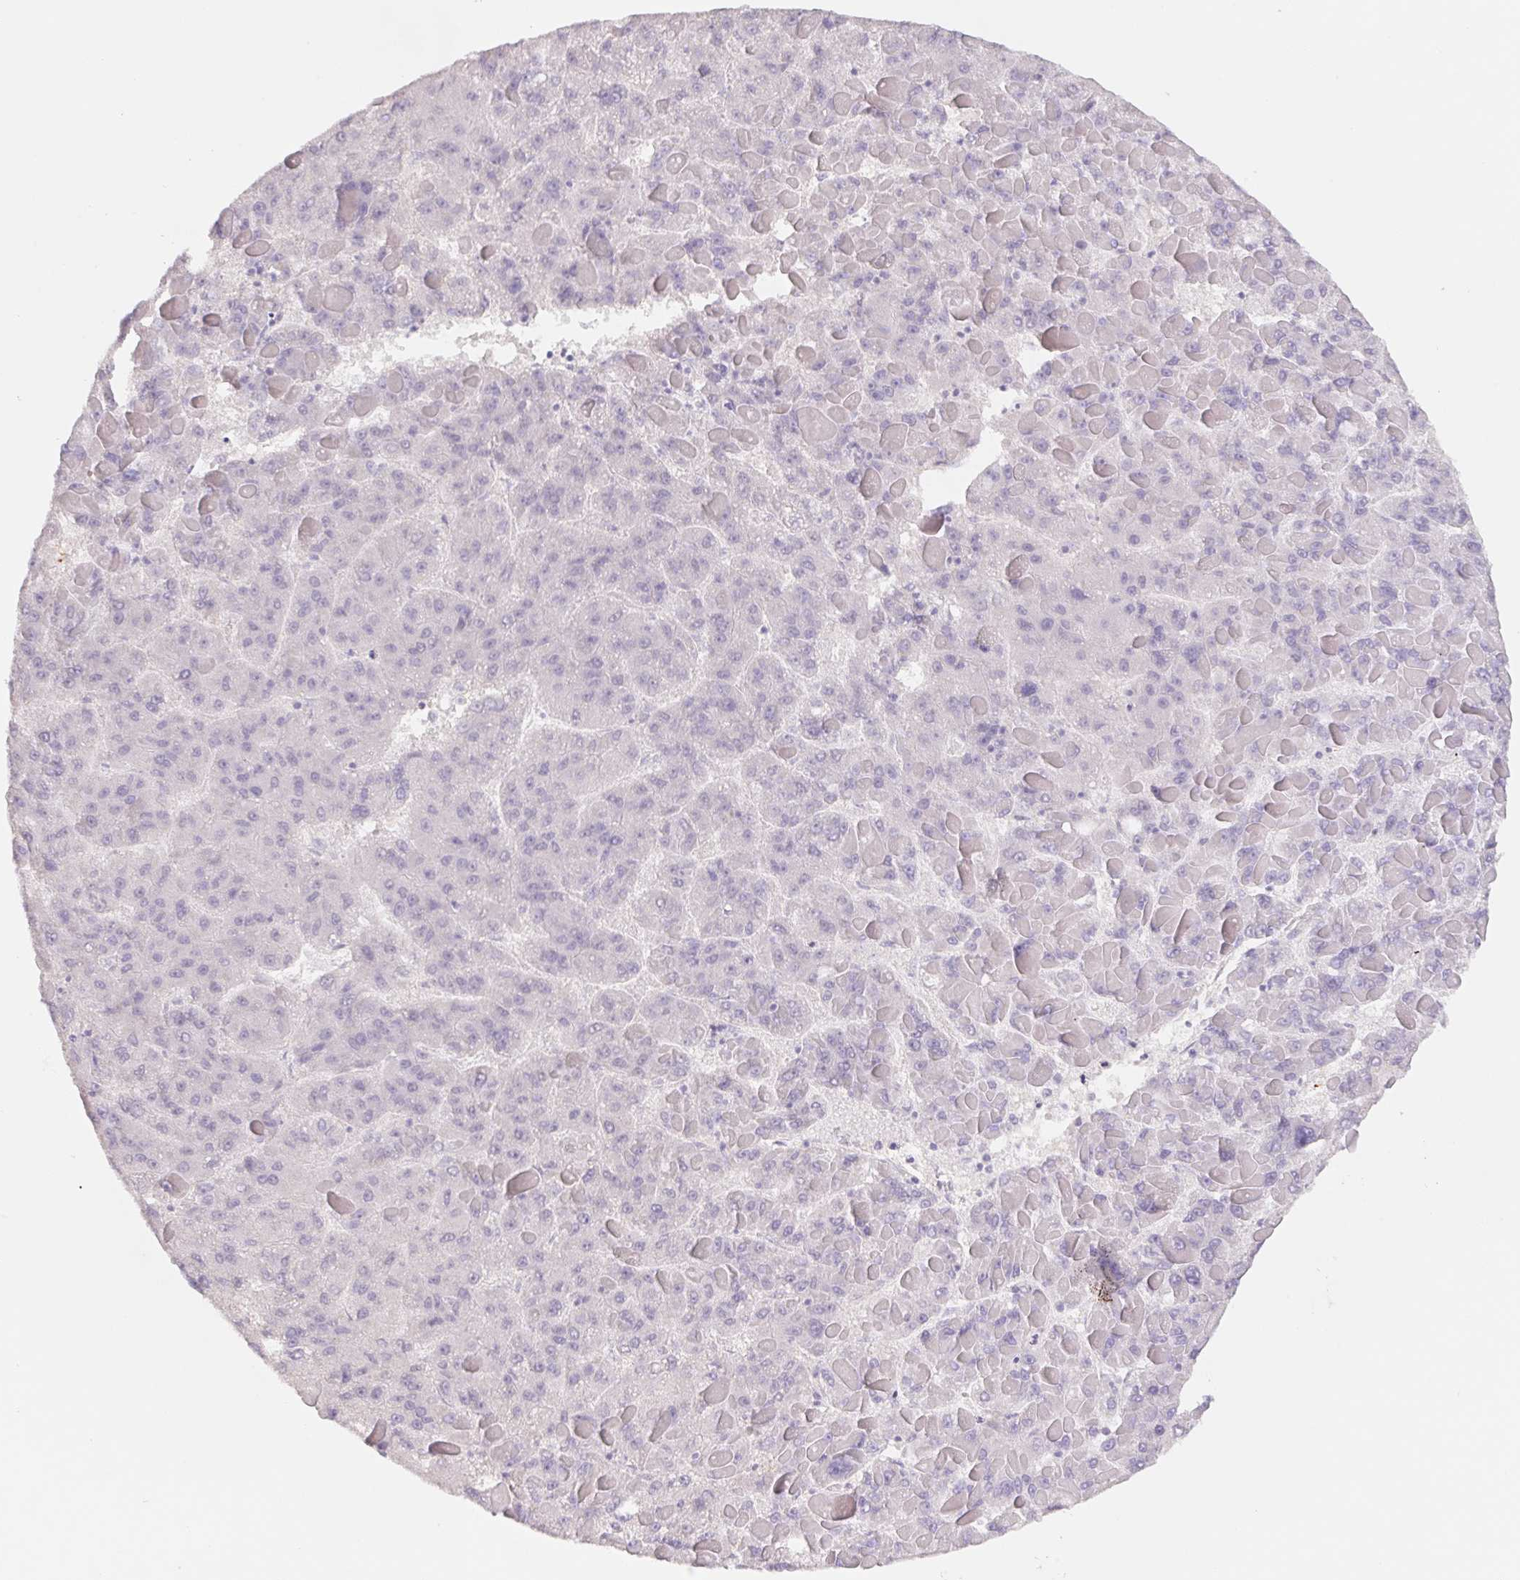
{"staining": {"intensity": "negative", "quantity": "none", "location": "none"}, "tissue": "liver cancer", "cell_type": "Tumor cells", "image_type": "cancer", "snomed": [{"axis": "morphology", "description": "Carcinoma, Hepatocellular, NOS"}, {"axis": "topography", "description": "Liver"}], "caption": "This is an immunohistochemistry micrograph of human liver cancer (hepatocellular carcinoma). There is no staining in tumor cells.", "gene": "PNMA8B", "patient": {"sex": "female", "age": 82}}